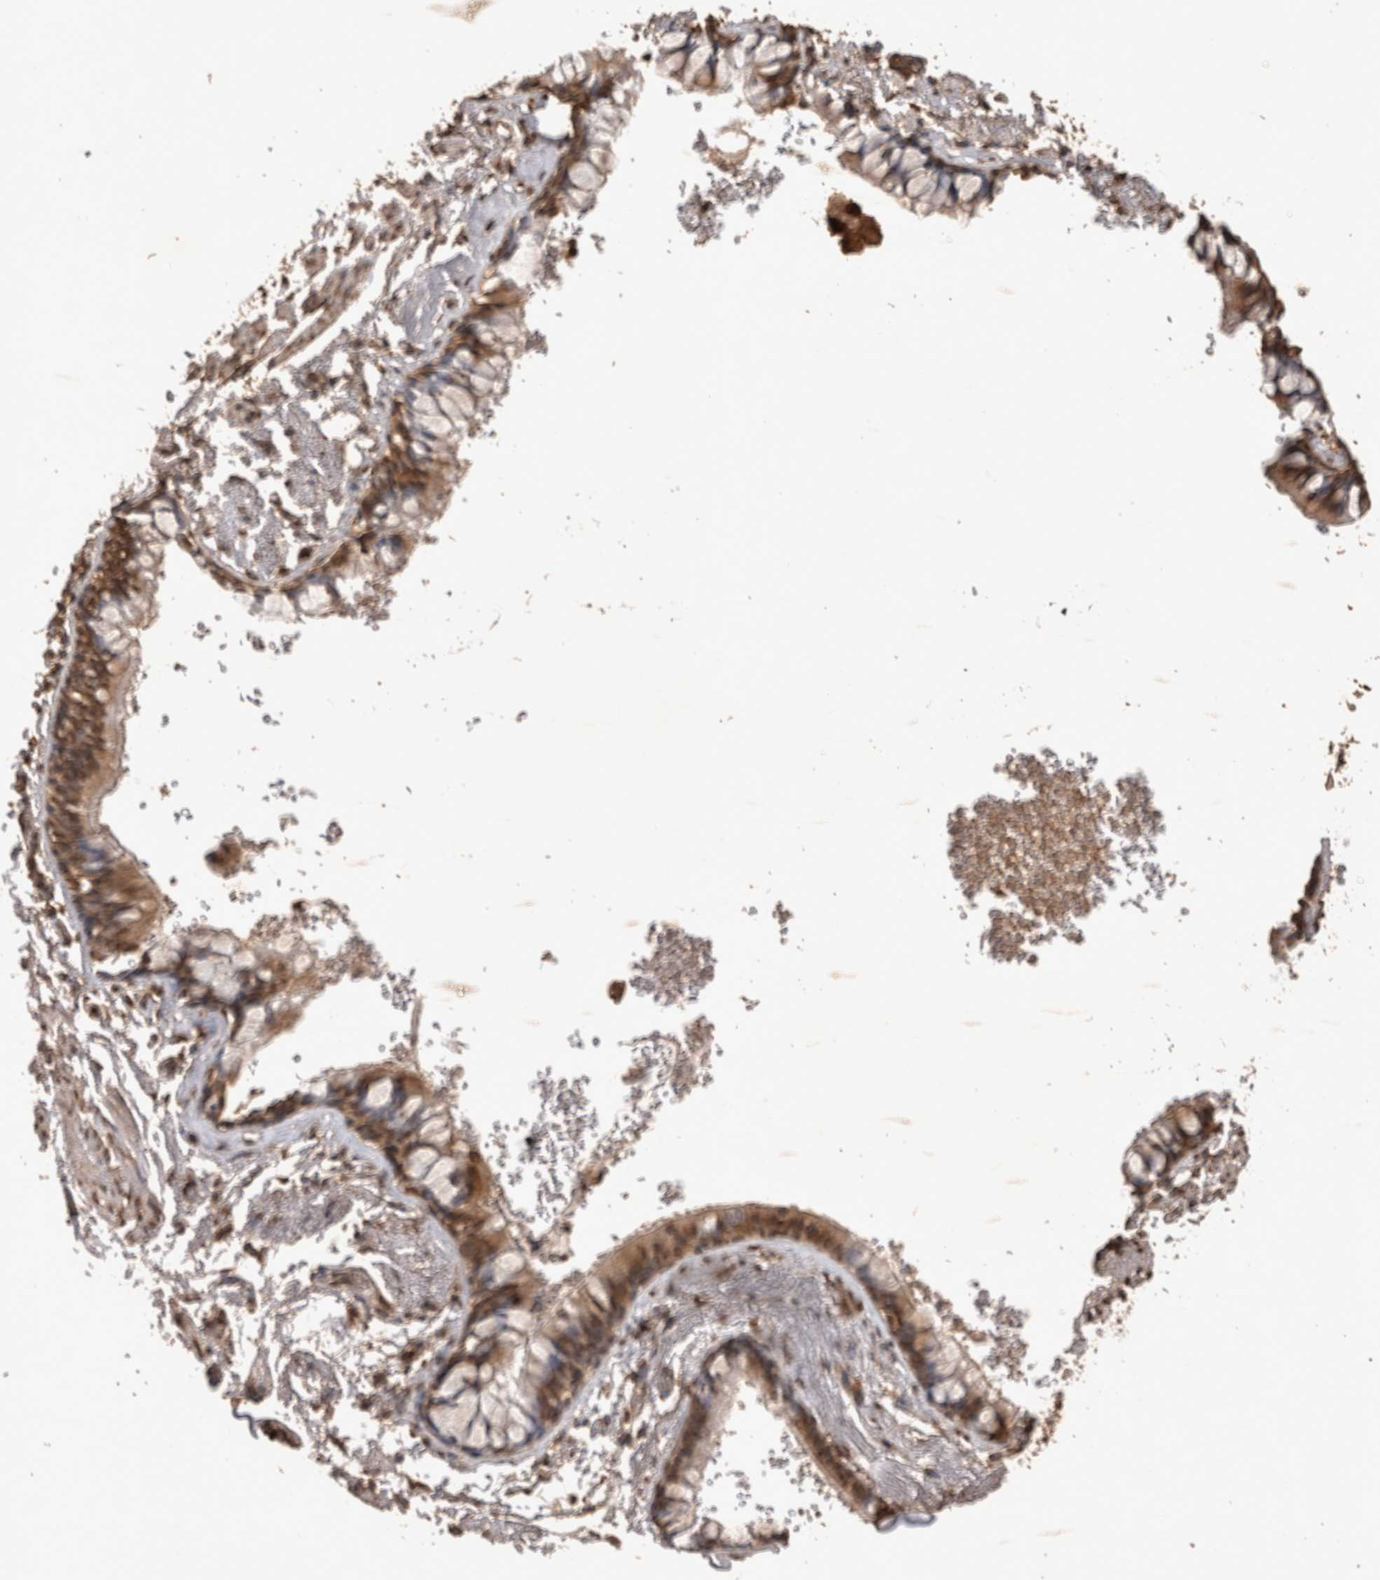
{"staining": {"intensity": "strong", "quantity": ">75%", "location": "cytoplasmic/membranous,nuclear"}, "tissue": "soft tissue", "cell_type": "Fibroblasts", "image_type": "normal", "snomed": [{"axis": "morphology", "description": "Normal tissue, NOS"}, {"axis": "topography", "description": "Cartilage tissue"}, {"axis": "topography", "description": "Bronchus"}], "caption": "Immunohistochemical staining of normal soft tissue displays >75% levels of strong cytoplasmic/membranous,nuclear protein expression in about >75% of fibroblasts. (IHC, brightfield microscopy, high magnification).", "gene": "OAS2", "patient": {"sex": "female", "age": 73}}